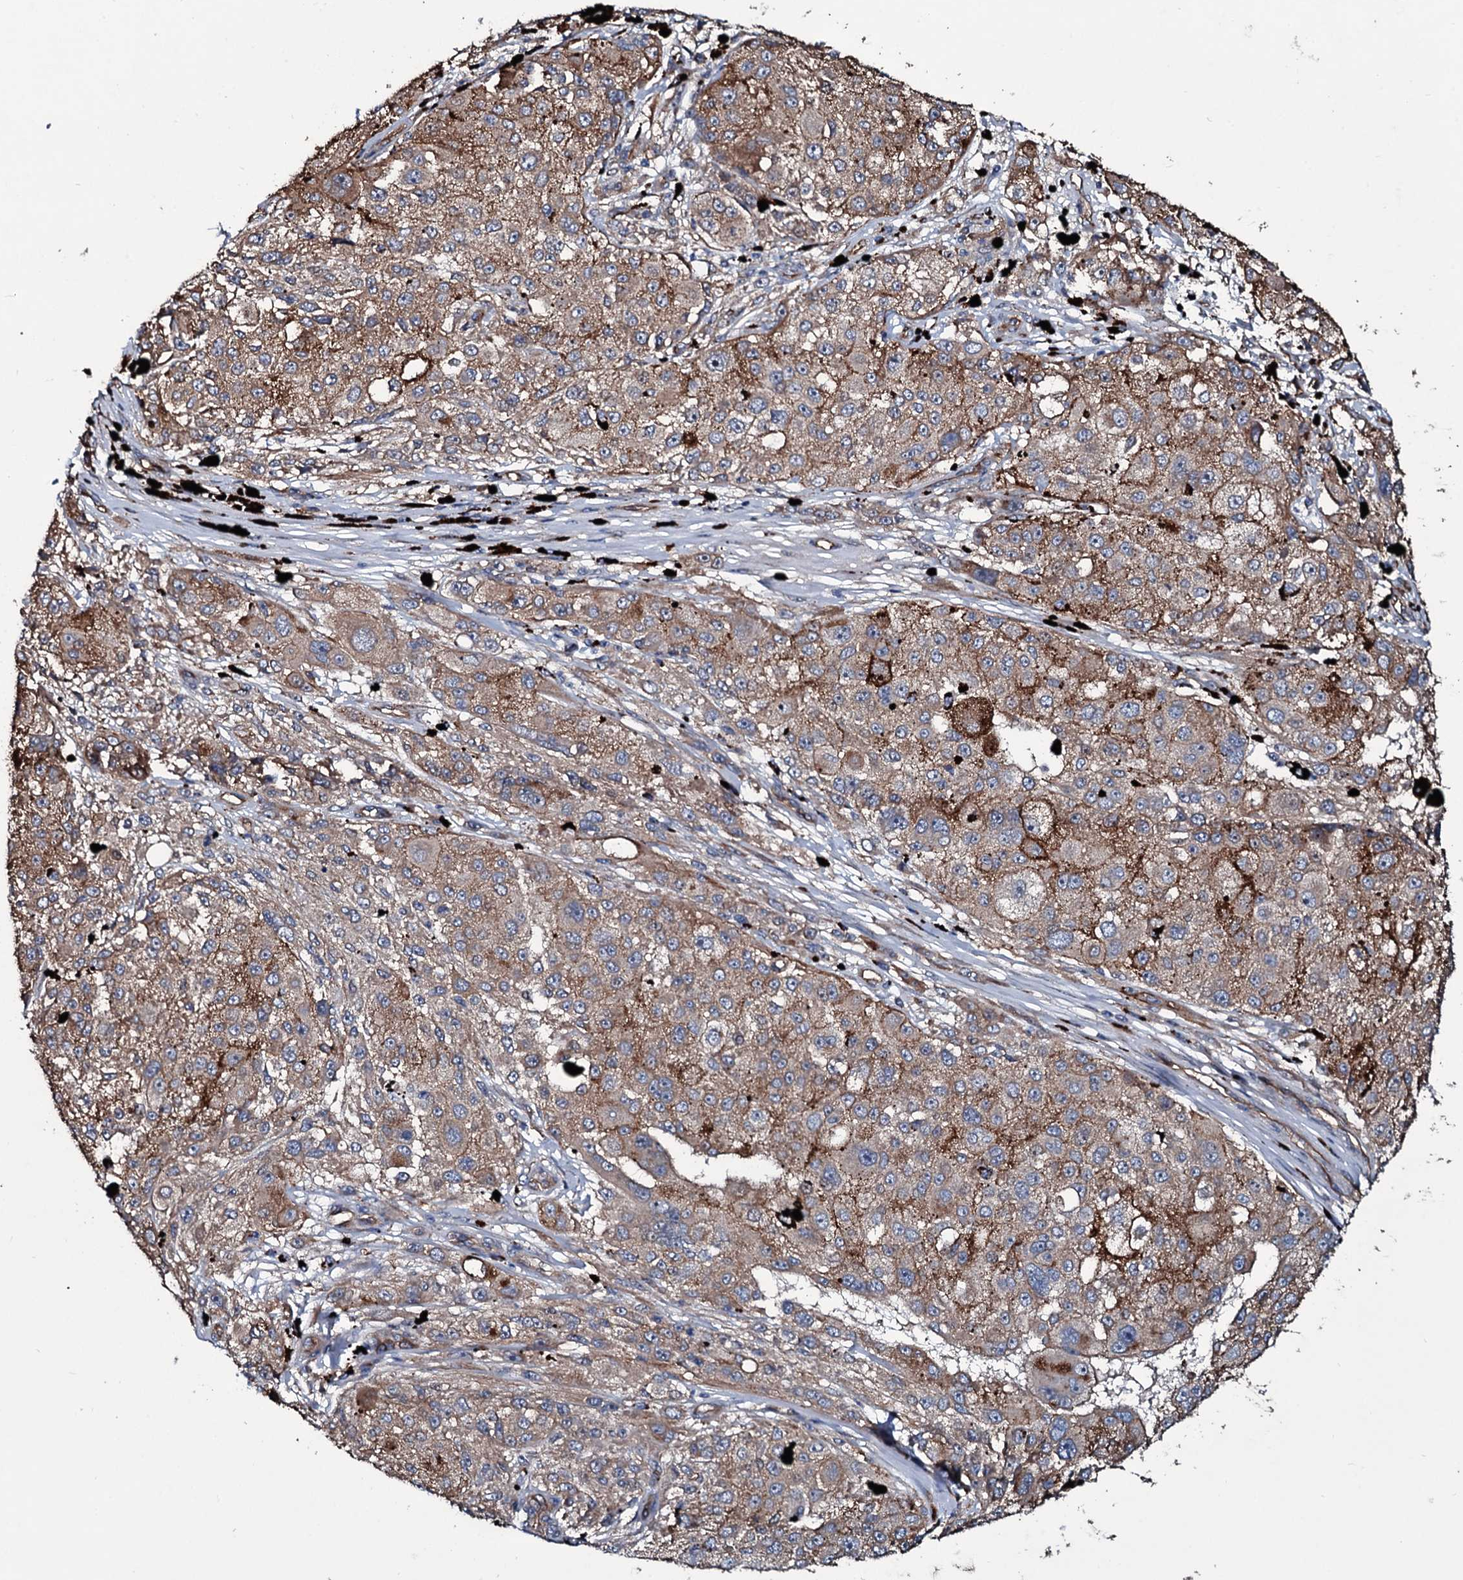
{"staining": {"intensity": "moderate", "quantity": "25%-75%", "location": "cytoplasmic/membranous"}, "tissue": "melanoma", "cell_type": "Tumor cells", "image_type": "cancer", "snomed": [{"axis": "morphology", "description": "Necrosis, NOS"}, {"axis": "morphology", "description": "Malignant melanoma, NOS"}, {"axis": "topography", "description": "Skin"}], "caption": "The histopathology image exhibits staining of malignant melanoma, revealing moderate cytoplasmic/membranous protein staining (brown color) within tumor cells. The protein of interest is shown in brown color, while the nuclei are stained blue.", "gene": "DMAC2", "patient": {"sex": "female", "age": 87}}